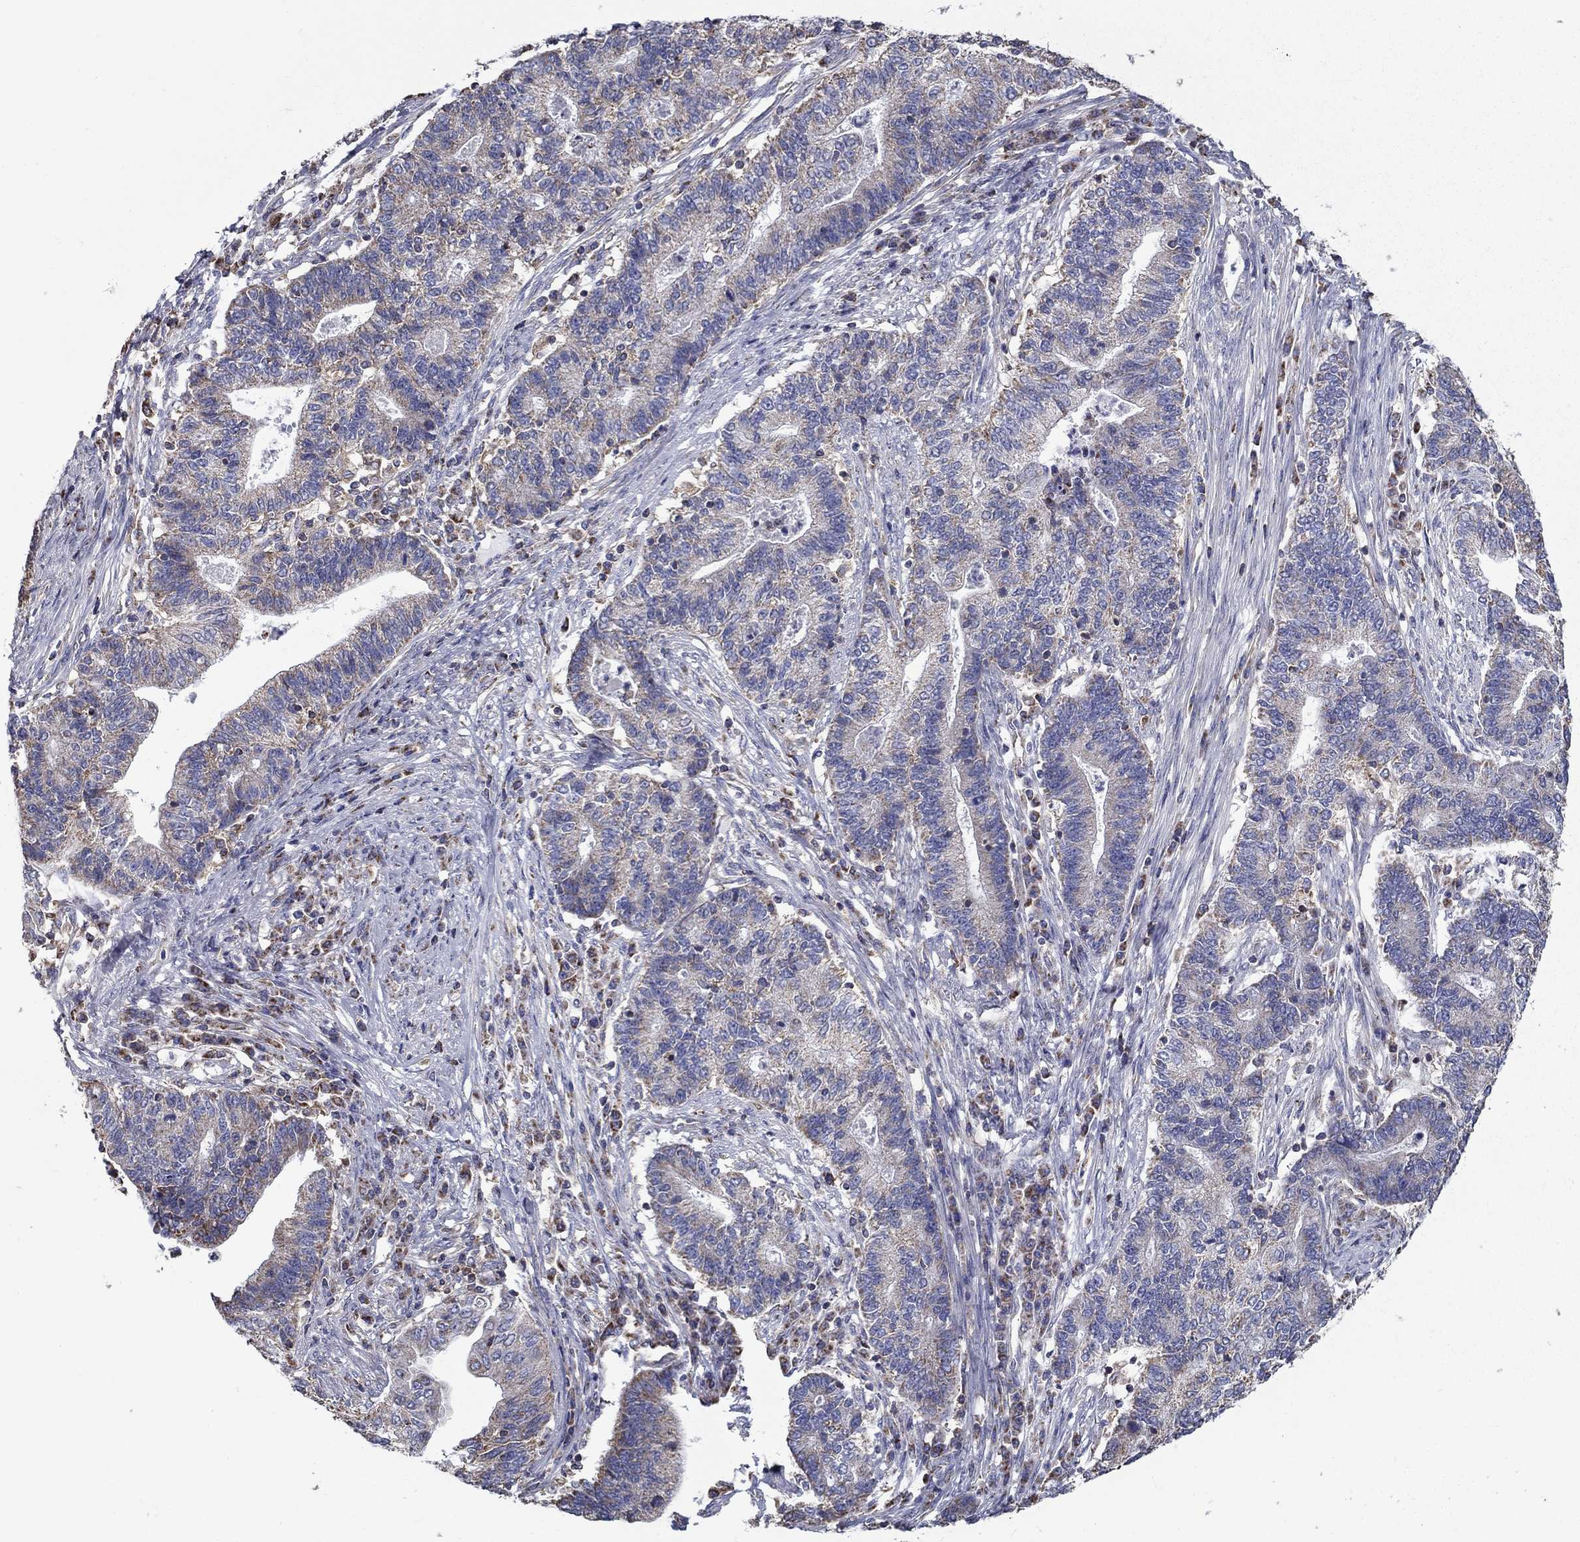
{"staining": {"intensity": "weak", "quantity": "<25%", "location": "cytoplasmic/membranous"}, "tissue": "endometrial cancer", "cell_type": "Tumor cells", "image_type": "cancer", "snomed": [{"axis": "morphology", "description": "Adenocarcinoma, NOS"}, {"axis": "topography", "description": "Uterus"}, {"axis": "topography", "description": "Endometrium"}], "caption": "The photomicrograph shows no staining of tumor cells in endometrial cancer (adenocarcinoma).", "gene": "NME5", "patient": {"sex": "female", "age": 54}}